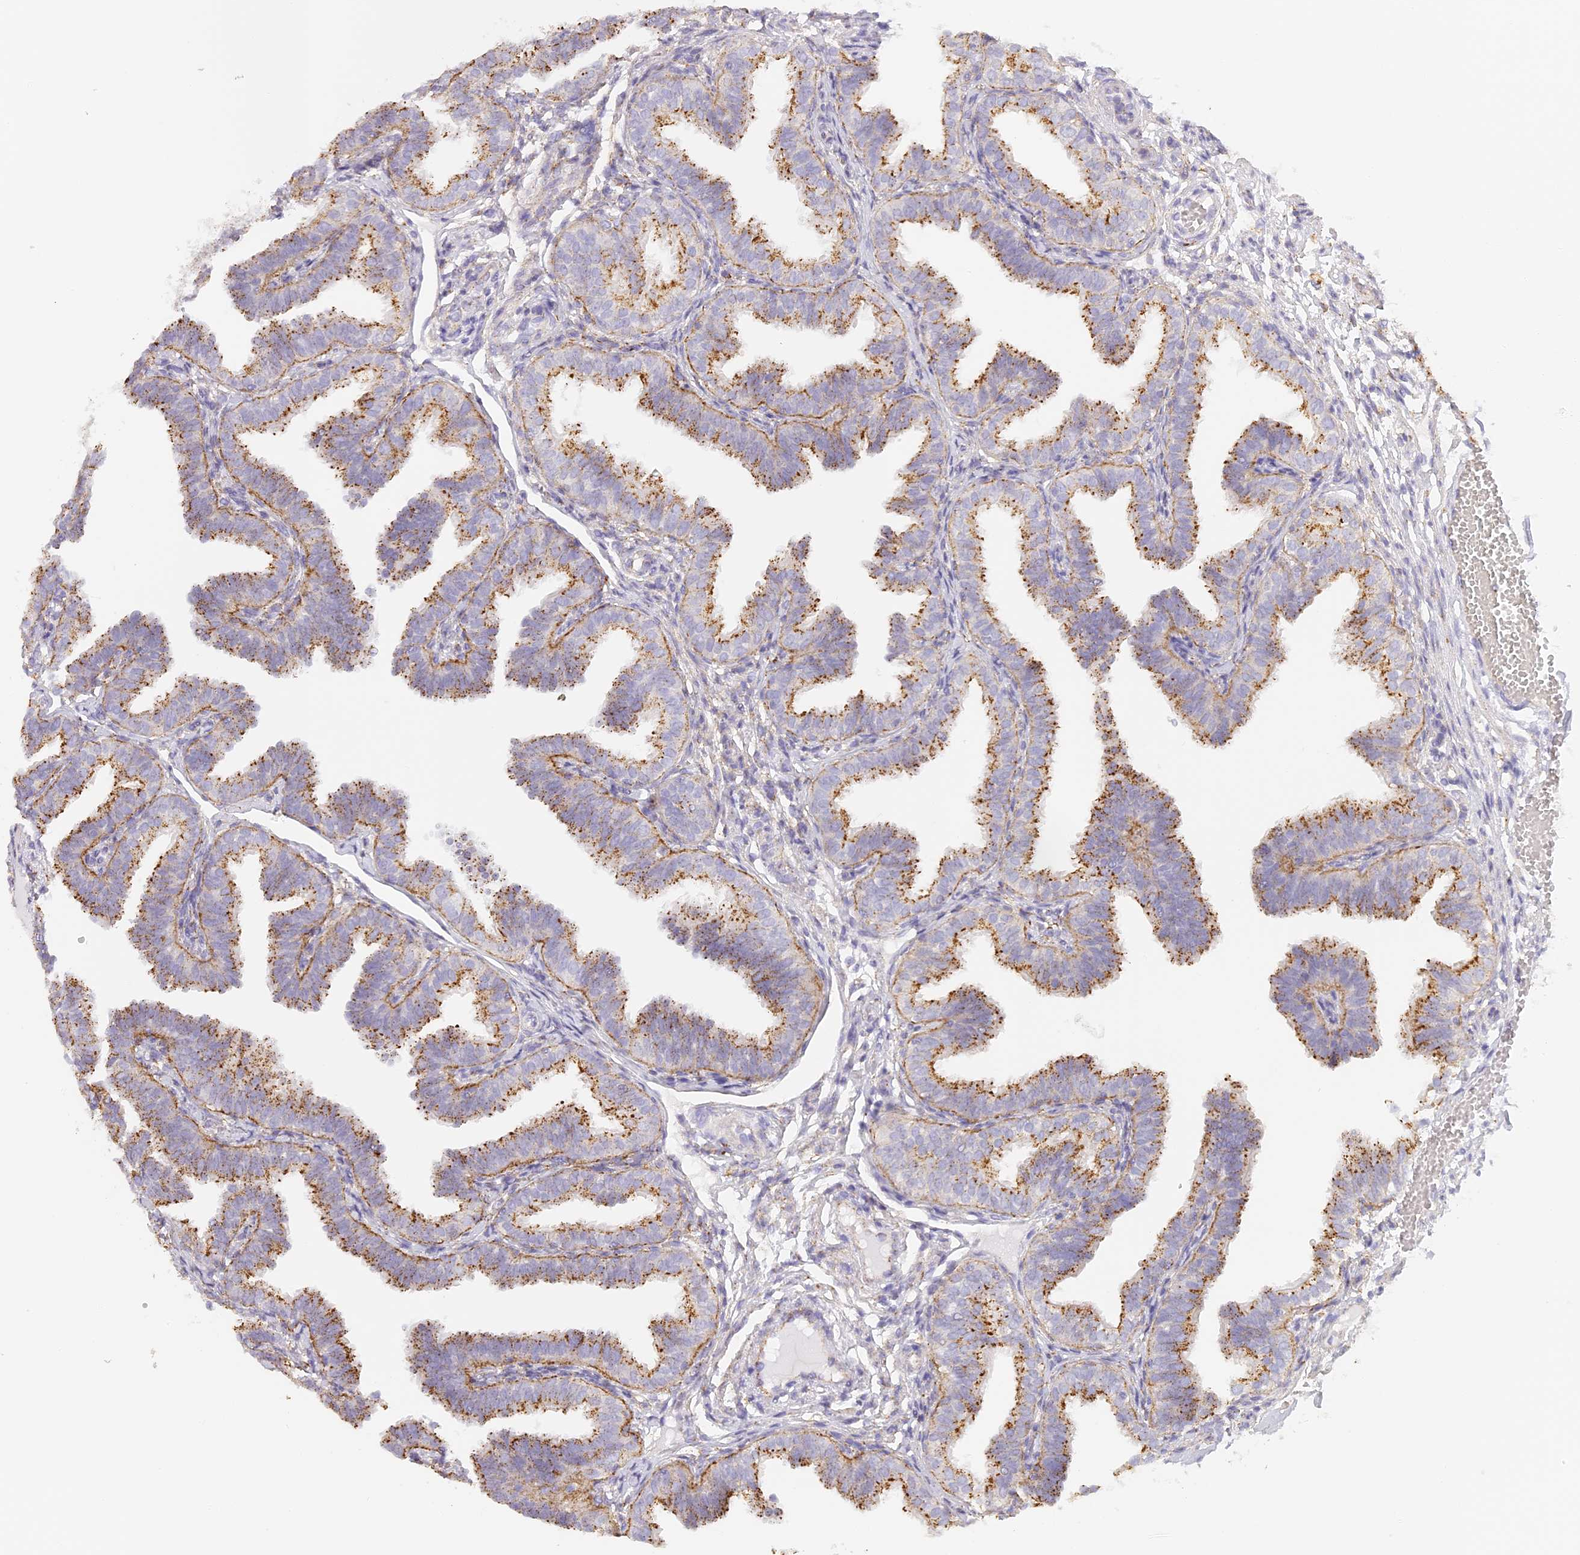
{"staining": {"intensity": "moderate", "quantity": ">75%", "location": "cytoplasmic/membranous"}, "tissue": "fallopian tube", "cell_type": "Glandular cells", "image_type": "normal", "snomed": [{"axis": "morphology", "description": "Normal tissue, NOS"}, {"axis": "topography", "description": "Fallopian tube"}], "caption": "A micrograph of fallopian tube stained for a protein exhibits moderate cytoplasmic/membranous brown staining in glandular cells. (DAB = brown stain, brightfield microscopy at high magnification).", "gene": "LAMP2", "patient": {"sex": "female", "age": 35}}